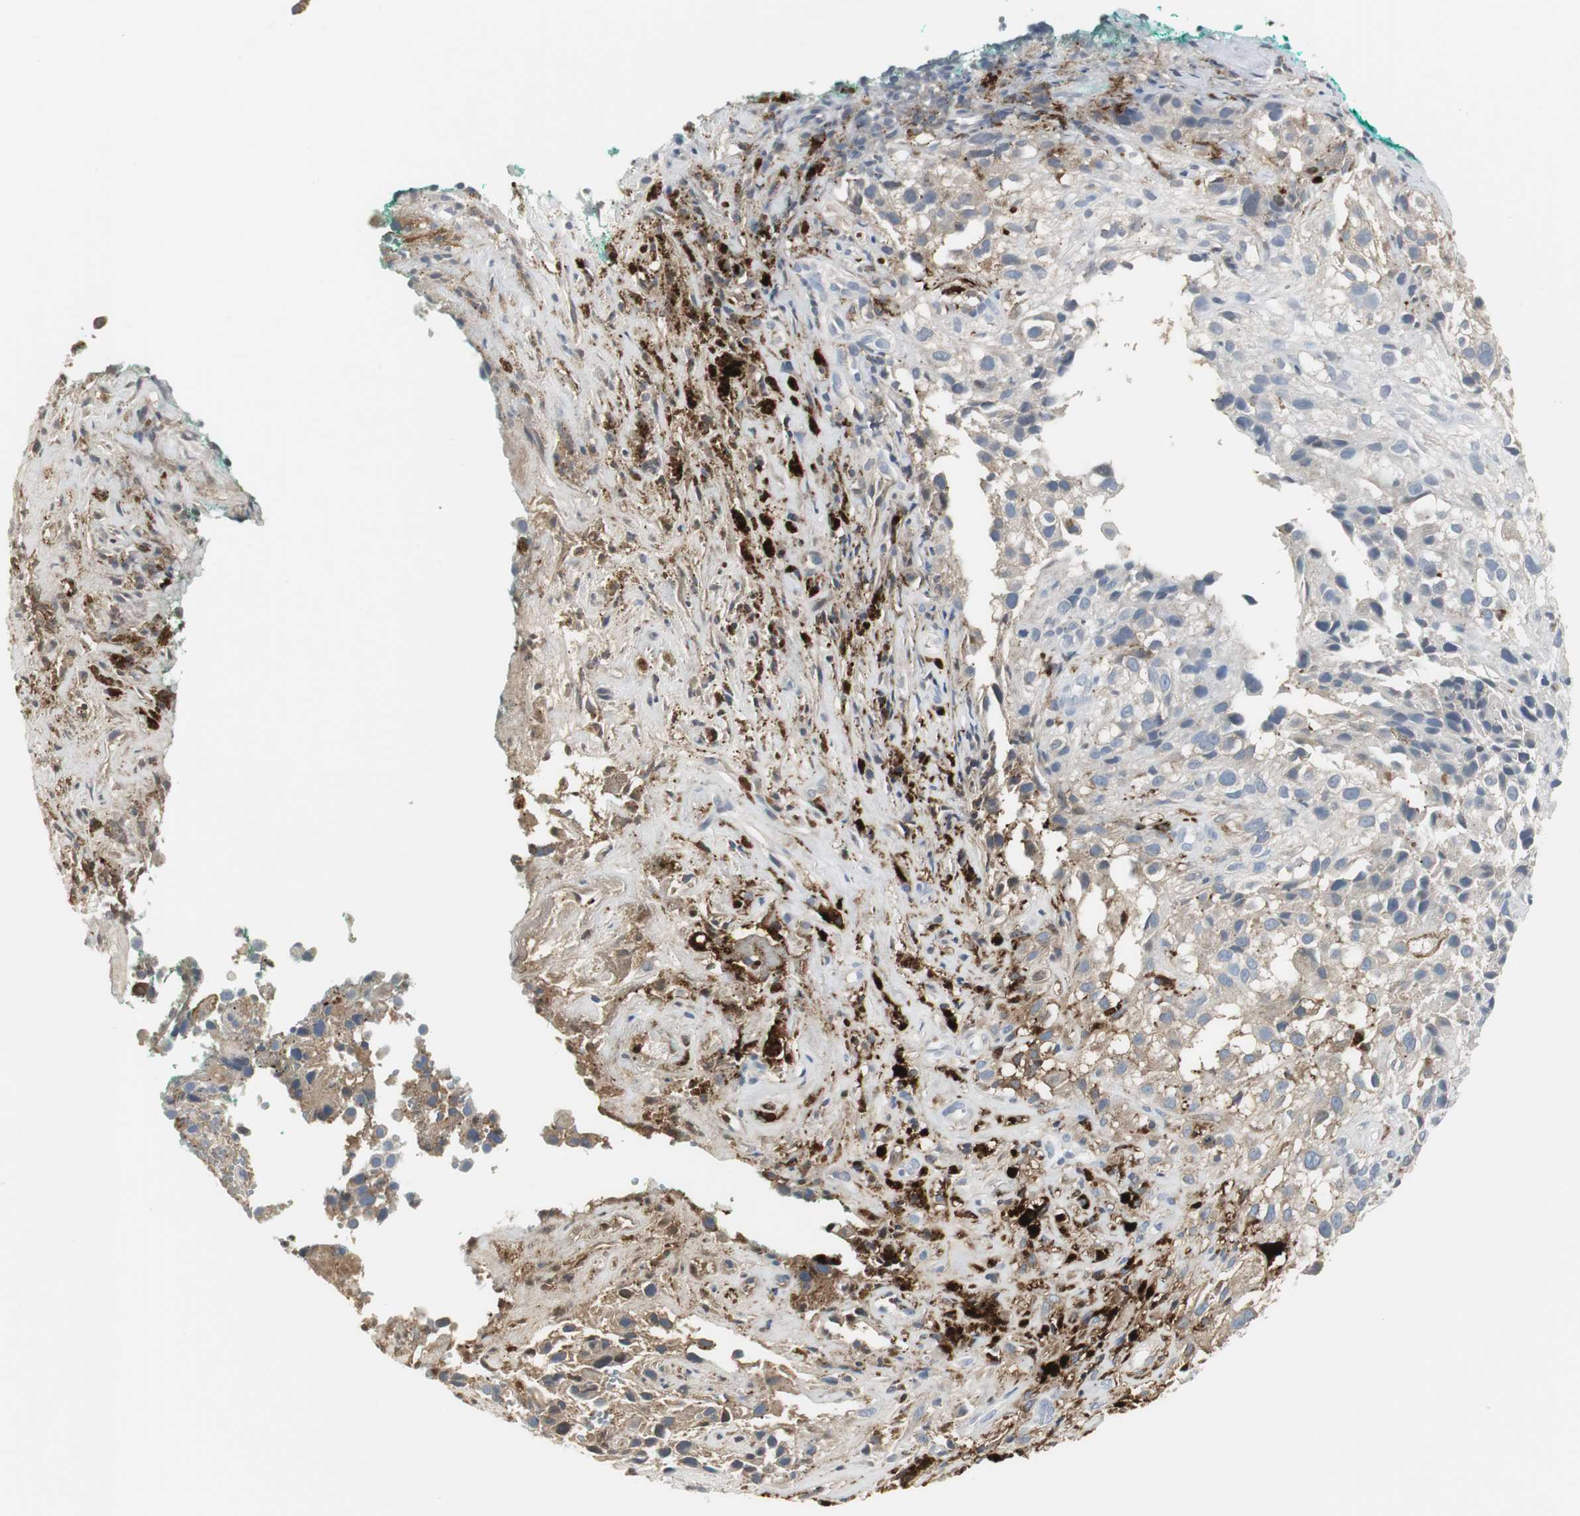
{"staining": {"intensity": "negative", "quantity": "none", "location": "none"}, "tissue": "melanoma", "cell_type": "Tumor cells", "image_type": "cancer", "snomed": [{"axis": "morphology", "description": "Necrosis, NOS"}, {"axis": "morphology", "description": "Malignant melanoma, NOS"}, {"axis": "topography", "description": "Skin"}], "caption": "IHC of human melanoma displays no expression in tumor cells.", "gene": "PI15", "patient": {"sex": "female", "age": 87}}